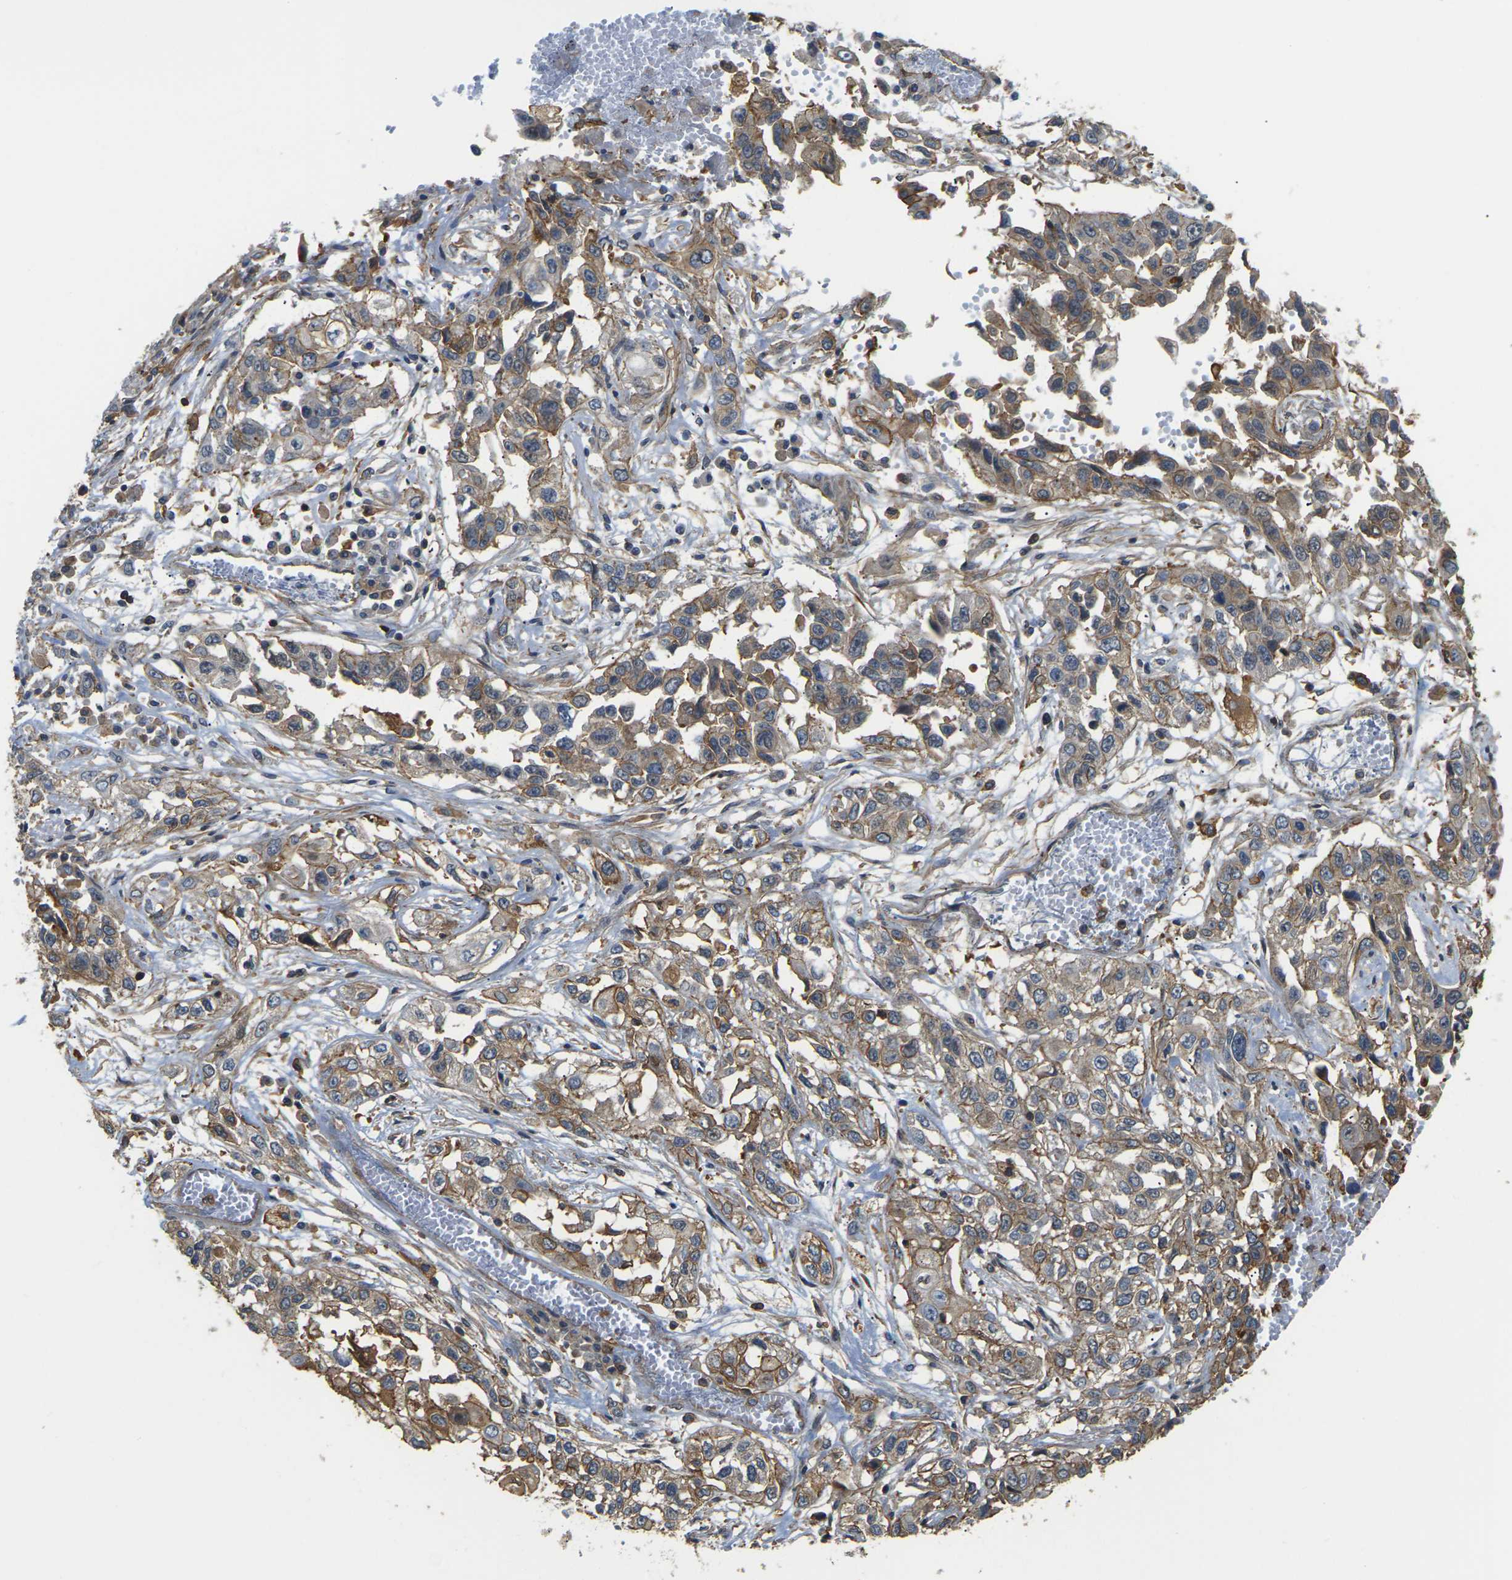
{"staining": {"intensity": "moderate", "quantity": ">75%", "location": "cytoplasmic/membranous"}, "tissue": "lung cancer", "cell_type": "Tumor cells", "image_type": "cancer", "snomed": [{"axis": "morphology", "description": "Squamous cell carcinoma, NOS"}, {"axis": "topography", "description": "Lung"}], "caption": "This photomicrograph demonstrates immunohistochemistry (IHC) staining of lung cancer, with medium moderate cytoplasmic/membranous positivity in about >75% of tumor cells.", "gene": "IQGAP1", "patient": {"sex": "male", "age": 71}}